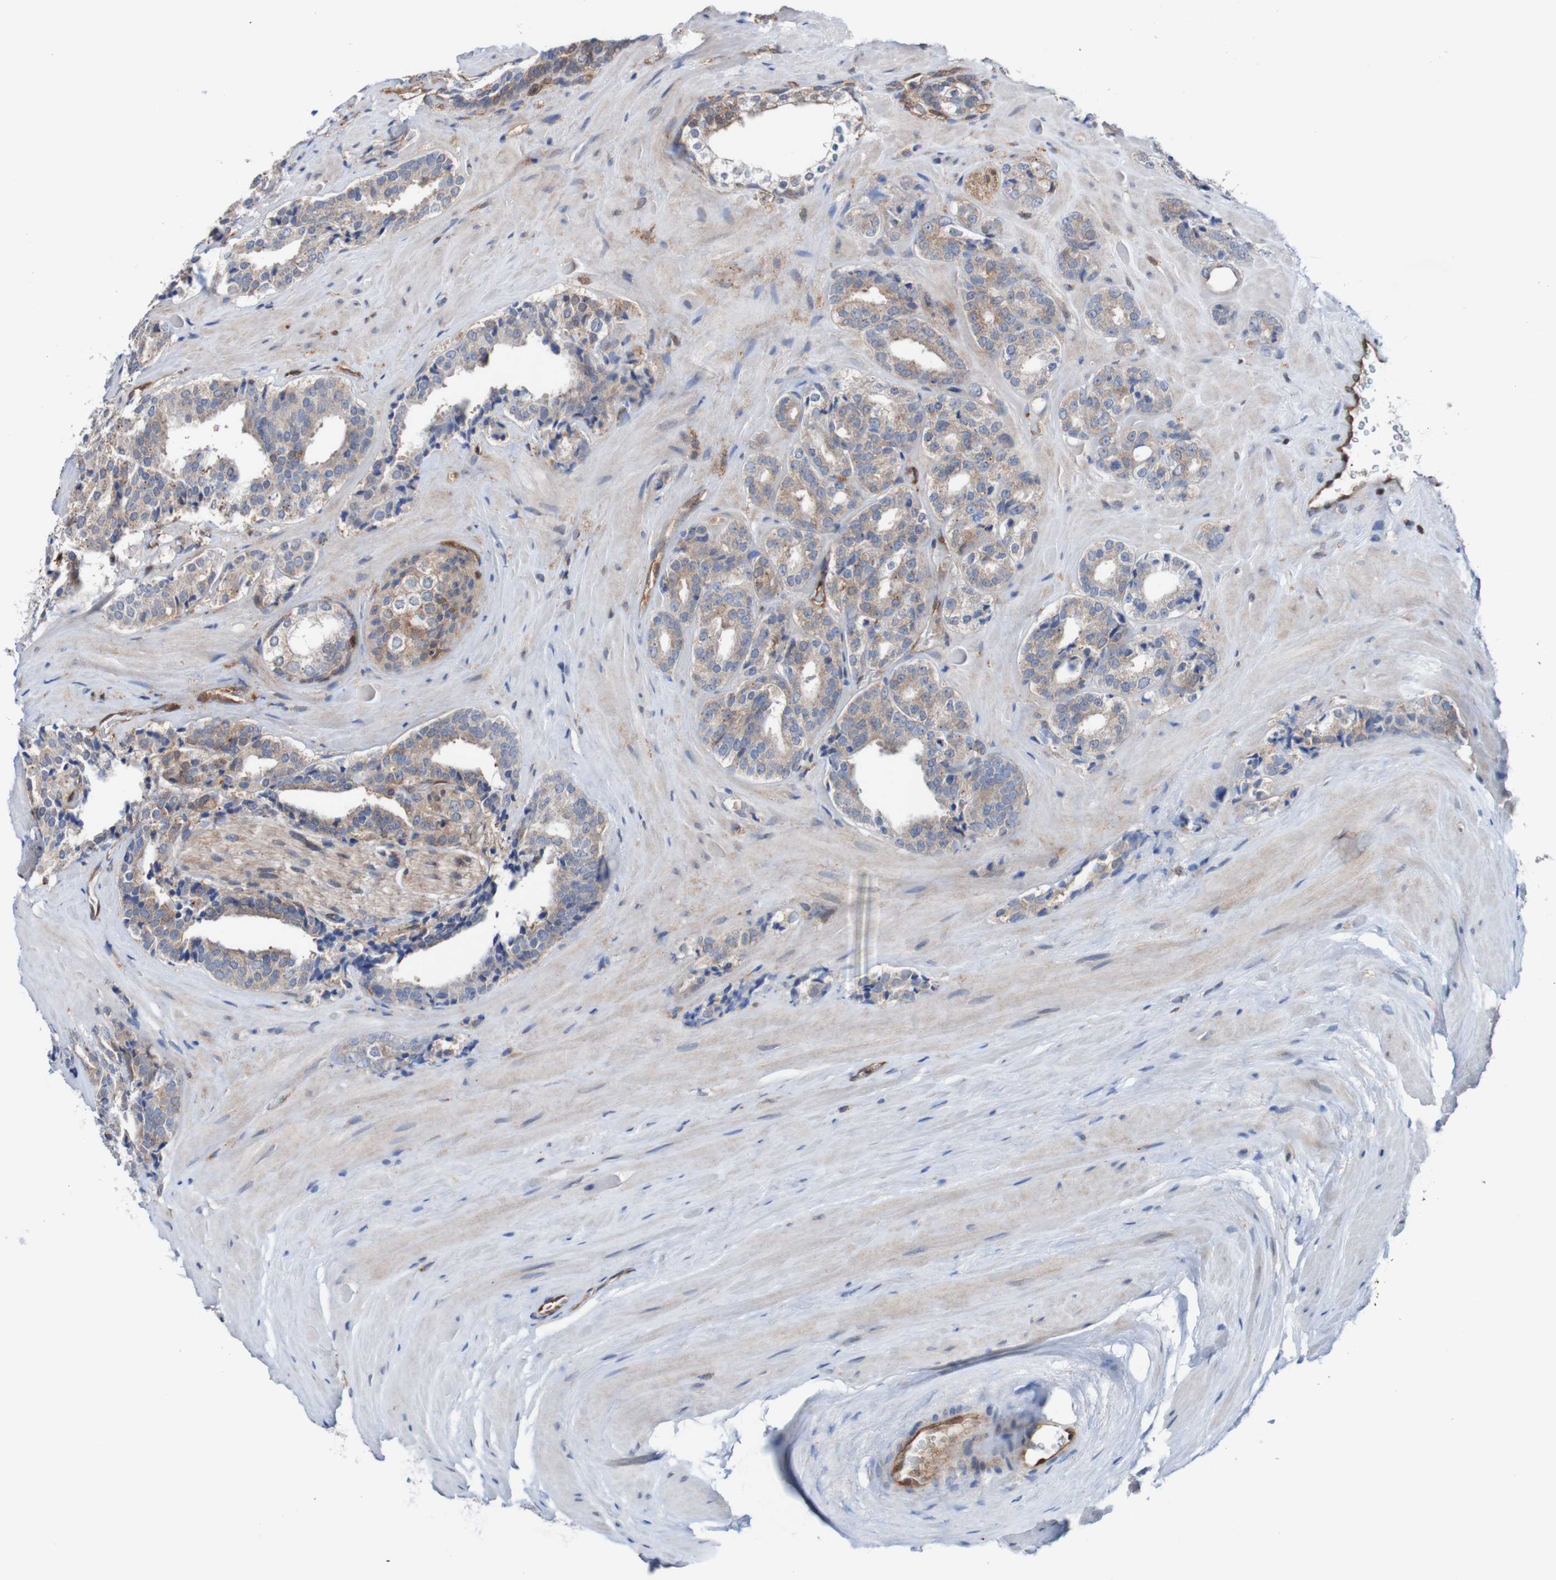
{"staining": {"intensity": "negative", "quantity": "none", "location": "none"}, "tissue": "prostate cancer", "cell_type": "Tumor cells", "image_type": "cancer", "snomed": [{"axis": "morphology", "description": "Adenocarcinoma, High grade"}, {"axis": "topography", "description": "Prostate"}], "caption": "DAB immunohistochemical staining of human prostate cancer reveals no significant positivity in tumor cells.", "gene": "RIGI", "patient": {"sex": "male", "age": 60}}